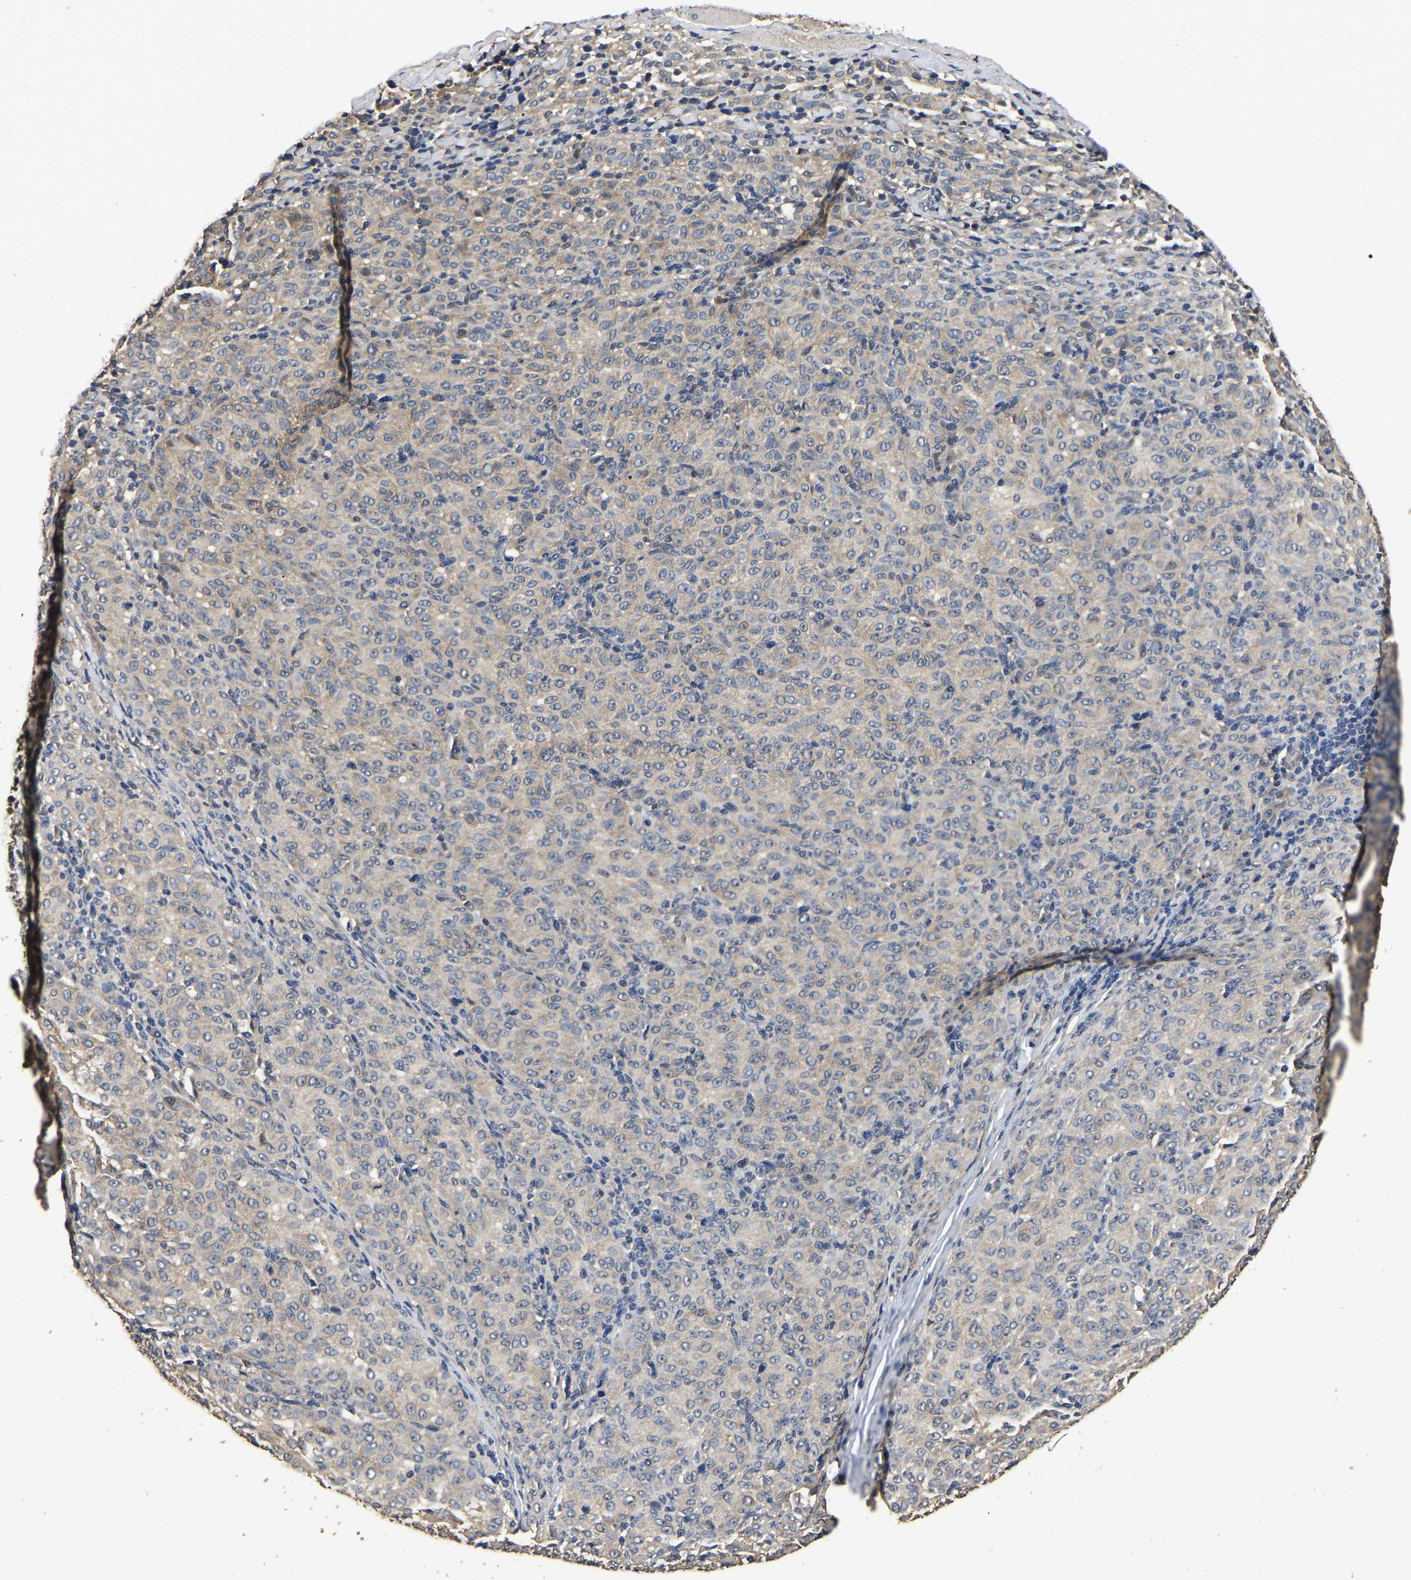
{"staining": {"intensity": "negative", "quantity": "none", "location": "none"}, "tissue": "melanoma", "cell_type": "Tumor cells", "image_type": "cancer", "snomed": [{"axis": "morphology", "description": "Malignant melanoma, NOS"}, {"axis": "topography", "description": "Skin"}], "caption": "Micrograph shows no protein staining in tumor cells of malignant melanoma tissue.", "gene": "STK32C", "patient": {"sex": "female", "age": 72}}